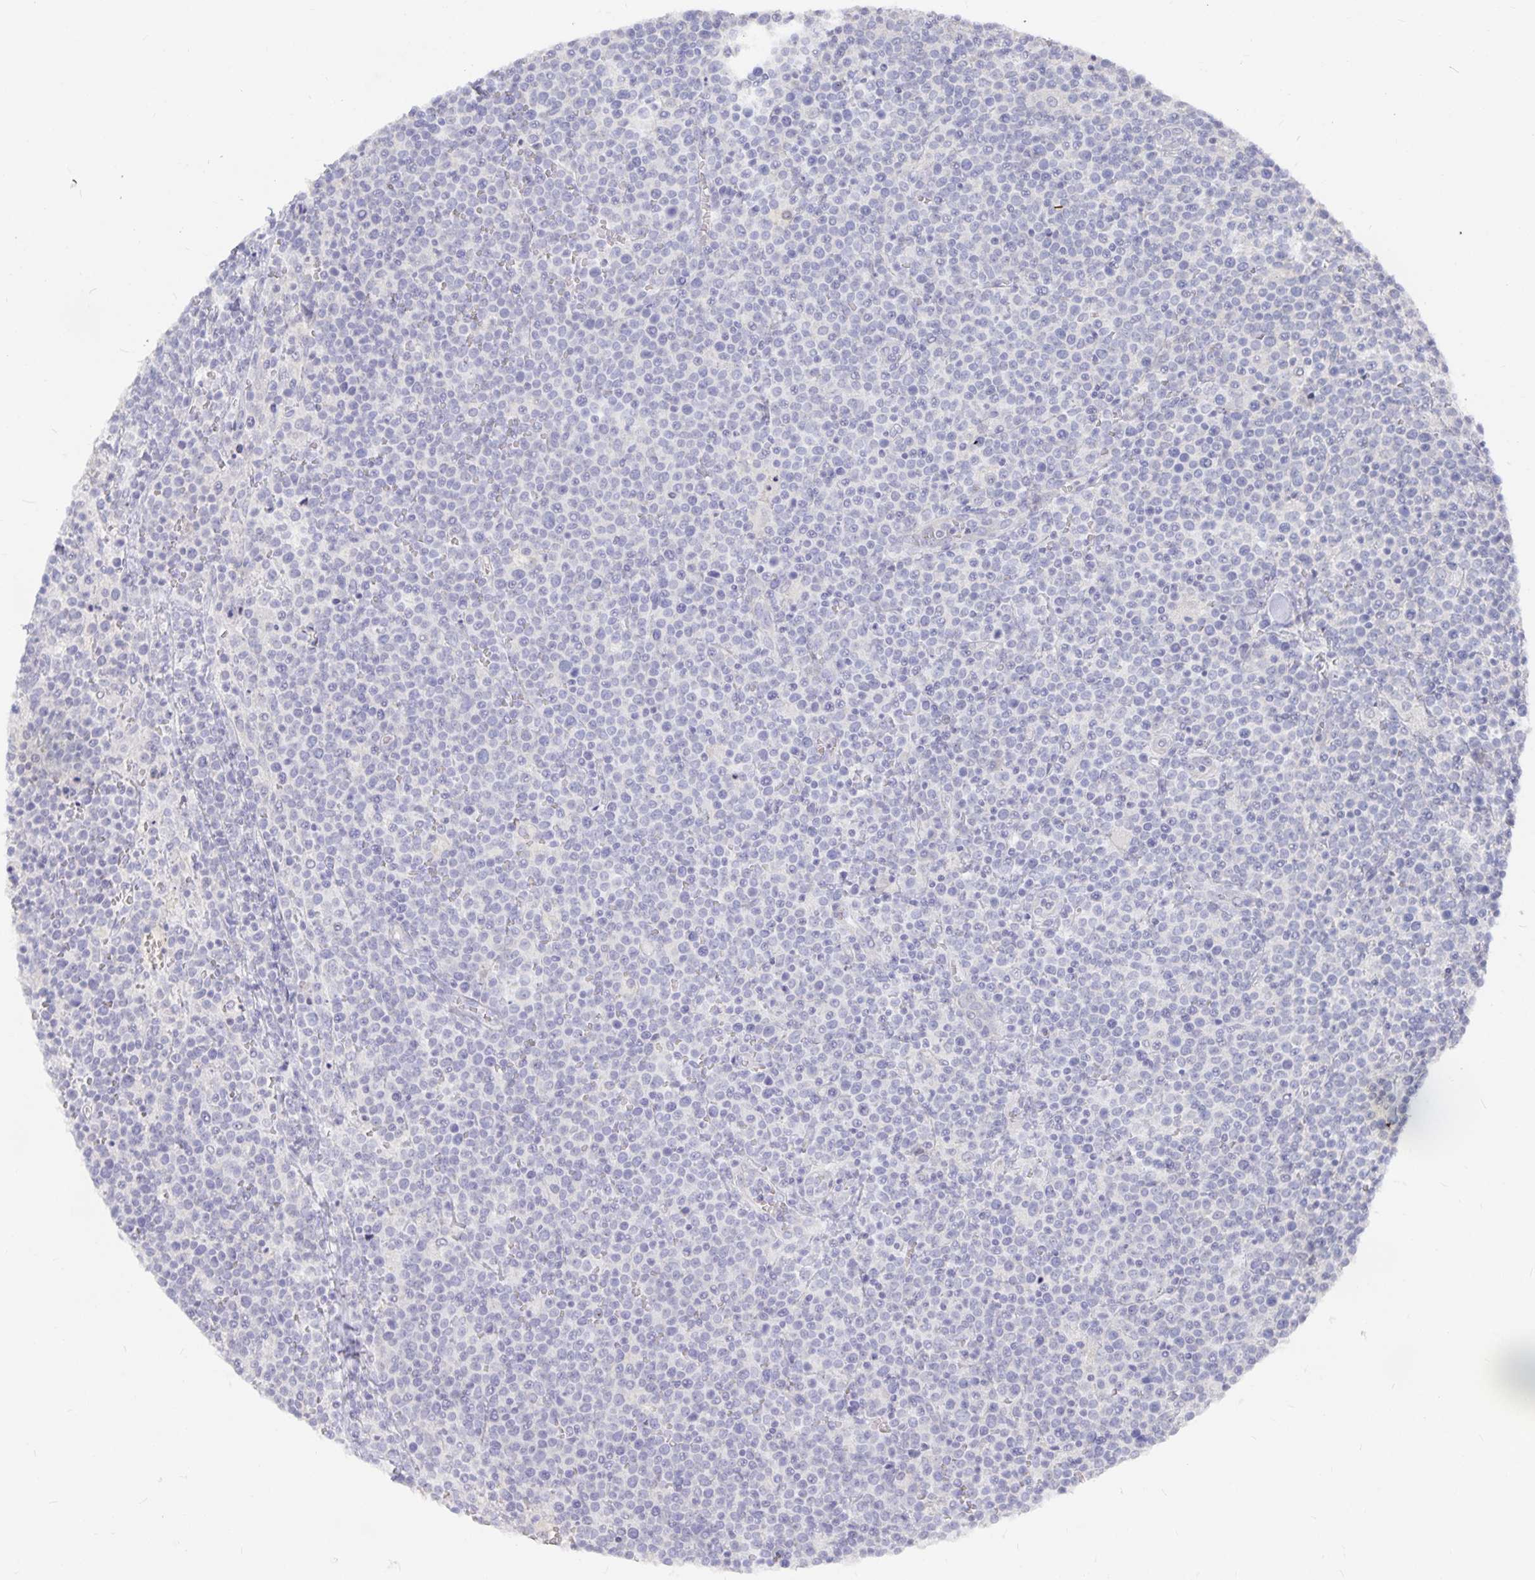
{"staining": {"intensity": "negative", "quantity": "none", "location": "none"}, "tissue": "lymphoma", "cell_type": "Tumor cells", "image_type": "cancer", "snomed": [{"axis": "morphology", "description": "Malignant lymphoma, non-Hodgkin's type, High grade"}, {"axis": "topography", "description": "Lymph node"}], "caption": "This is an immunohistochemistry (IHC) image of lymphoma. There is no expression in tumor cells.", "gene": "DNAH9", "patient": {"sex": "male", "age": 61}}